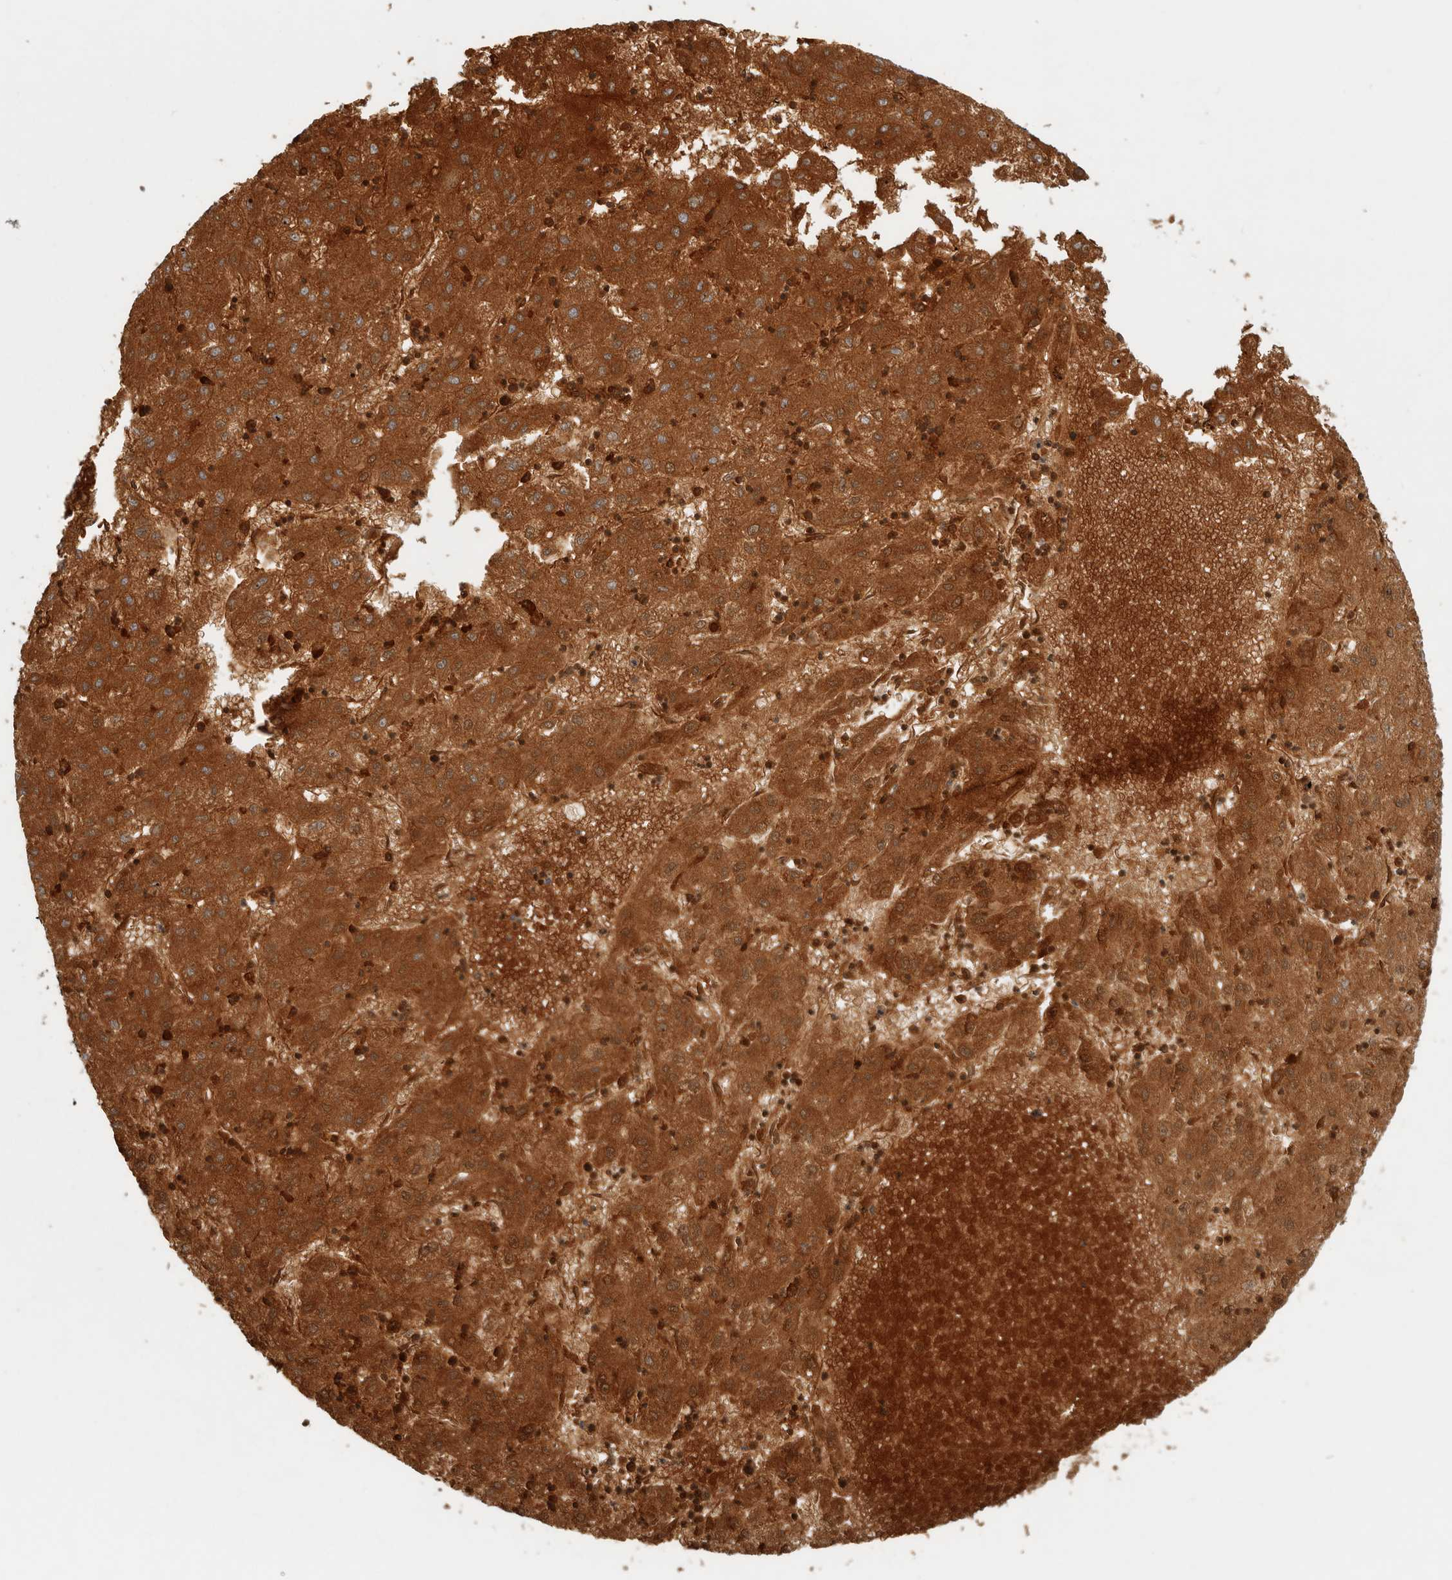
{"staining": {"intensity": "strong", "quantity": ">75%", "location": "cytoplasmic/membranous"}, "tissue": "liver cancer", "cell_type": "Tumor cells", "image_type": "cancer", "snomed": [{"axis": "morphology", "description": "Carcinoma, Hepatocellular, NOS"}, {"axis": "topography", "description": "Liver"}], "caption": "A high-resolution photomicrograph shows immunohistochemistry (IHC) staining of liver cancer (hepatocellular carcinoma), which demonstrates strong cytoplasmic/membranous expression in about >75% of tumor cells. (brown staining indicates protein expression, while blue staining denotes nuclei).", "gene": "AHDC1", "patient": {"sex": "male", "age": 72}}